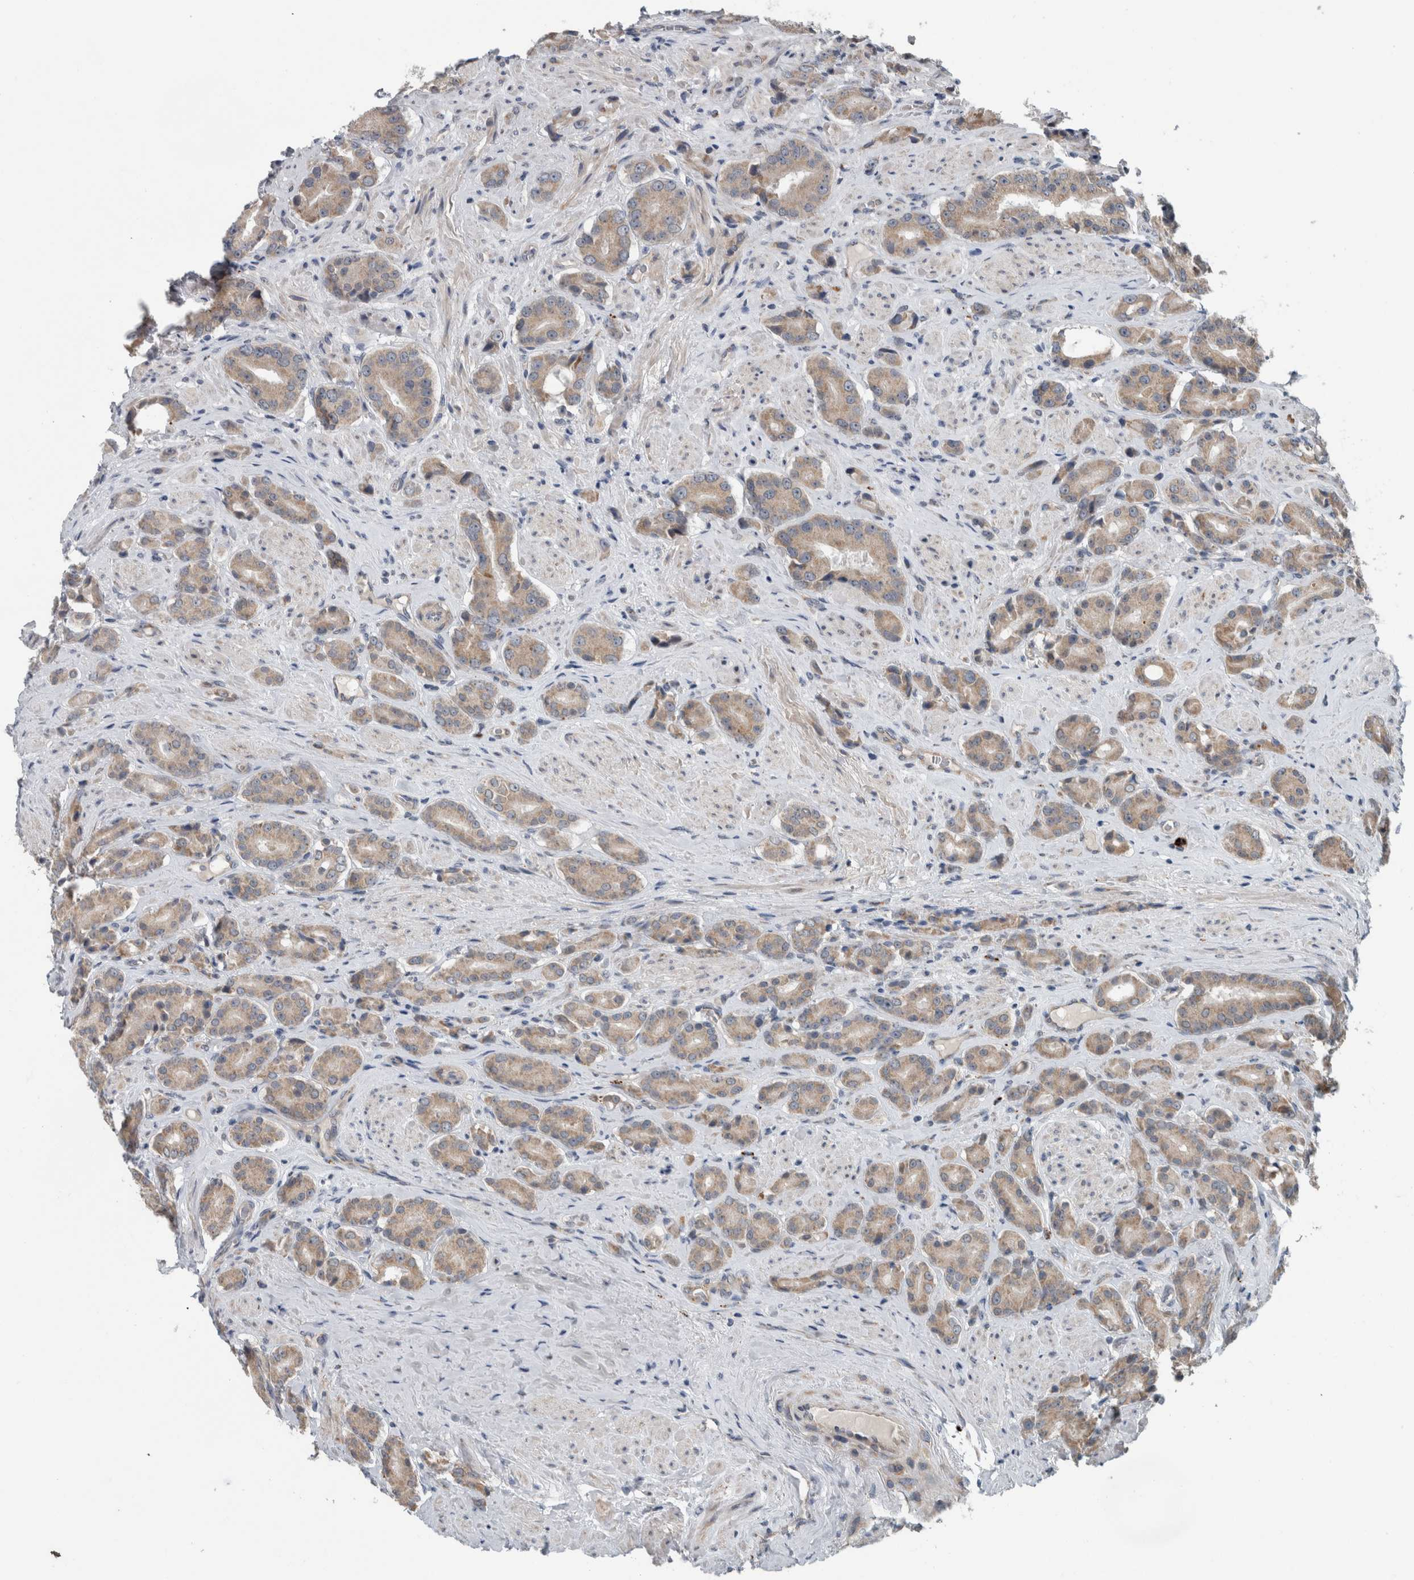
{"staining": {"intensity": "weak", "quantity": ">75%", "location": "cytoplasmic/membranous"}, "tissue": "prostate cancer", "cell_type": "Tumor cells", "image_type": "cancer", "snomed": [{"axis": "morphology", "description": "Adenocarcinoma, High grade"}, {"axis": "topography", "description": "Prostate"}], "caption": "Weak cytoplasmic/membranous expression is appreciated in about >75% of tumor cells in prostate cancer. The staining was performed using DAB to visualize the protein expression in brown, while the nuclei were stained in blue with hematoxylin (Magnification: 20x).", "gene": "GBA2", "patient": {"sex": "male", "age": 71}}